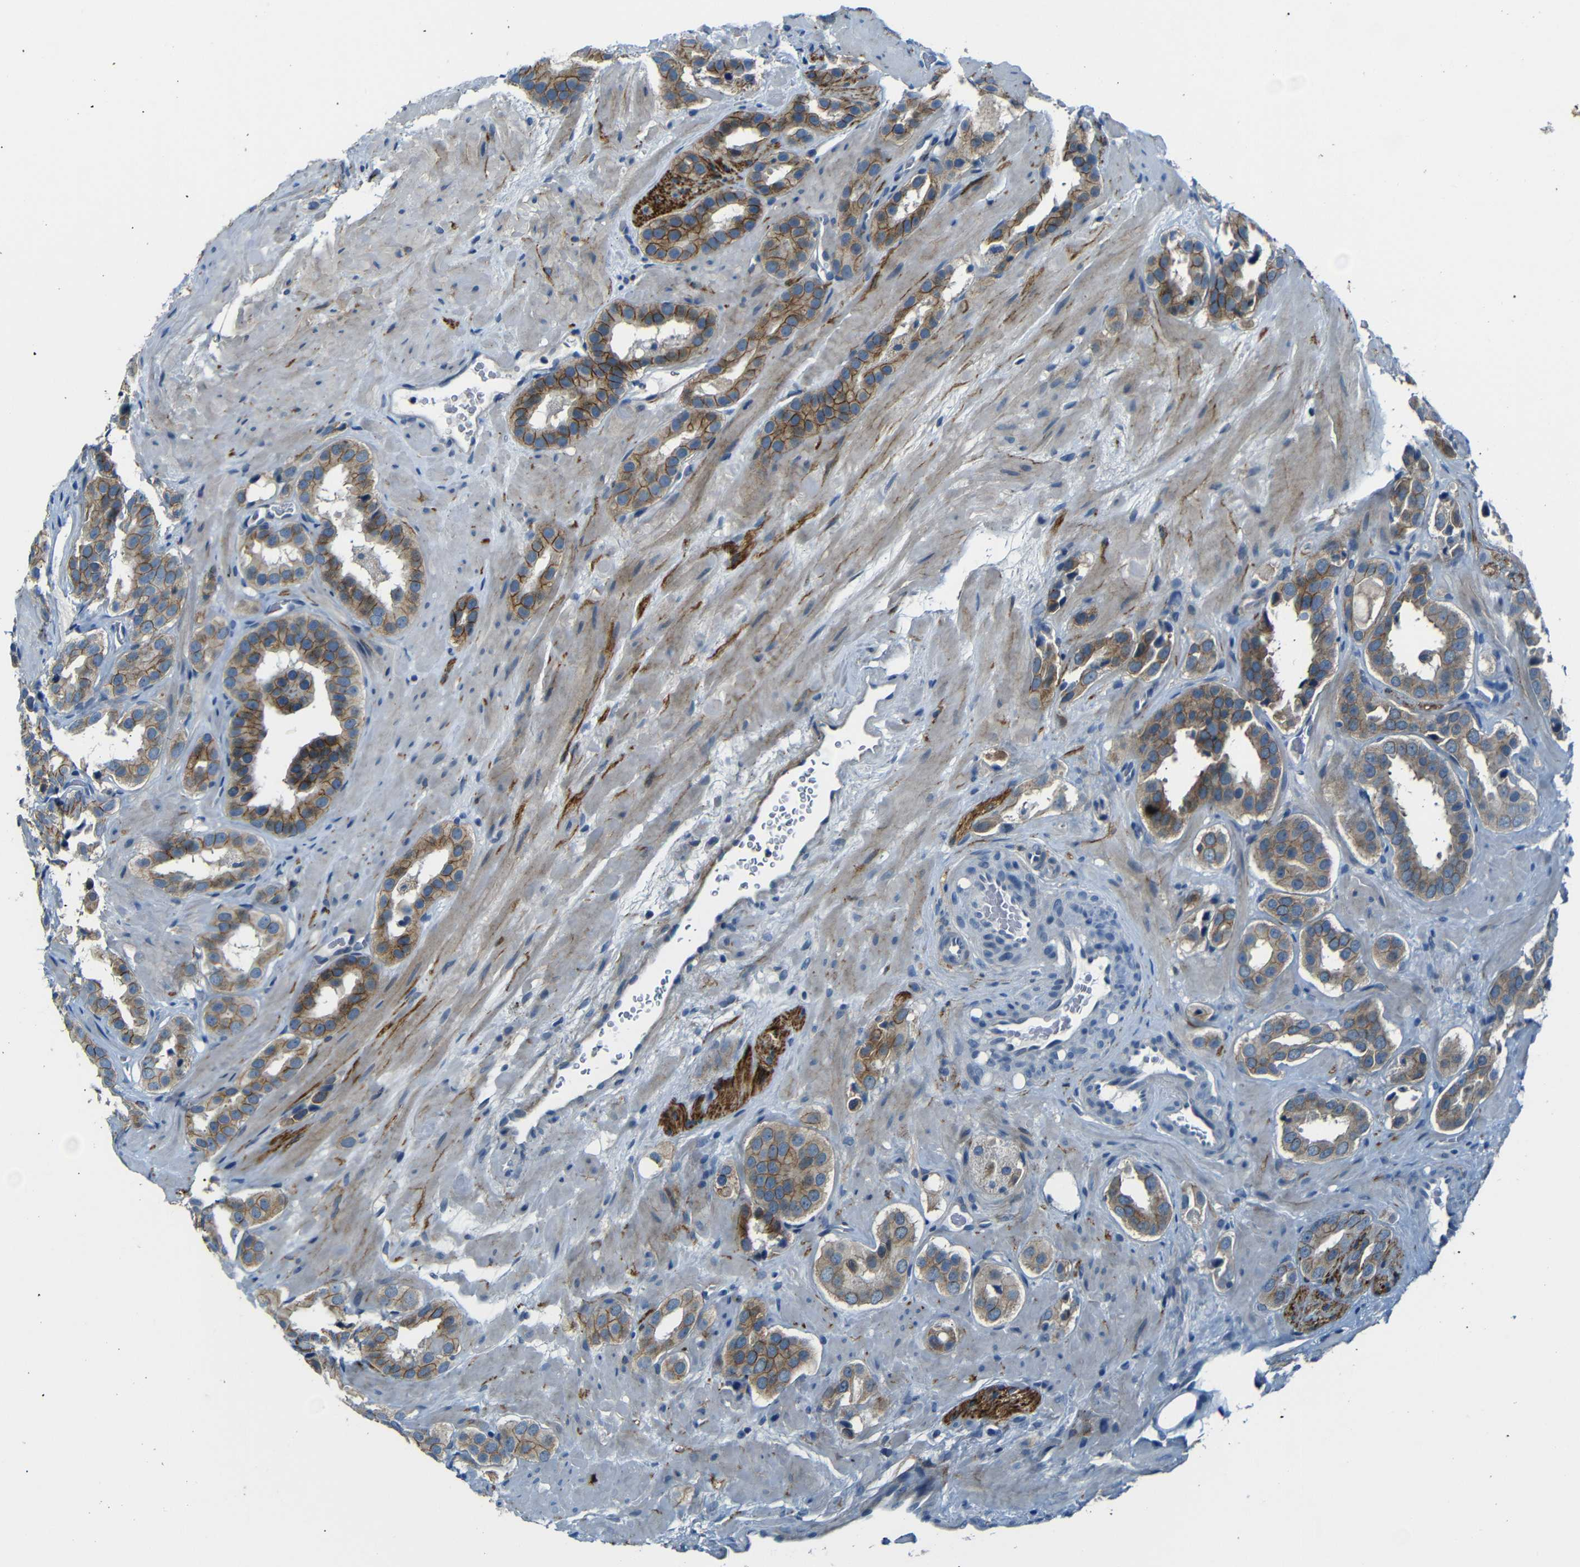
{"staining": {"intensity": "strong", "quantity": ">75%", "location": "cytoplasmic/membranous"}, "tissue": "prostate cancer", "cell_type": "Tumor cells", "image_type": "cancer", "snomed": [{"axis": "morphology", "description": "Adenocarcinoma, High grade"}, {"axis": "topography", "description": "Prostate"}], "caption": "Immunohistochemical staining of prostate cancer (adenocarcinoma (high-grade)) shows strong cytoplasmic/membranous protein expression in about >75% of tumor cells.", "gene": "ANK3", "patient": {"sex": "male", "age": 64}}